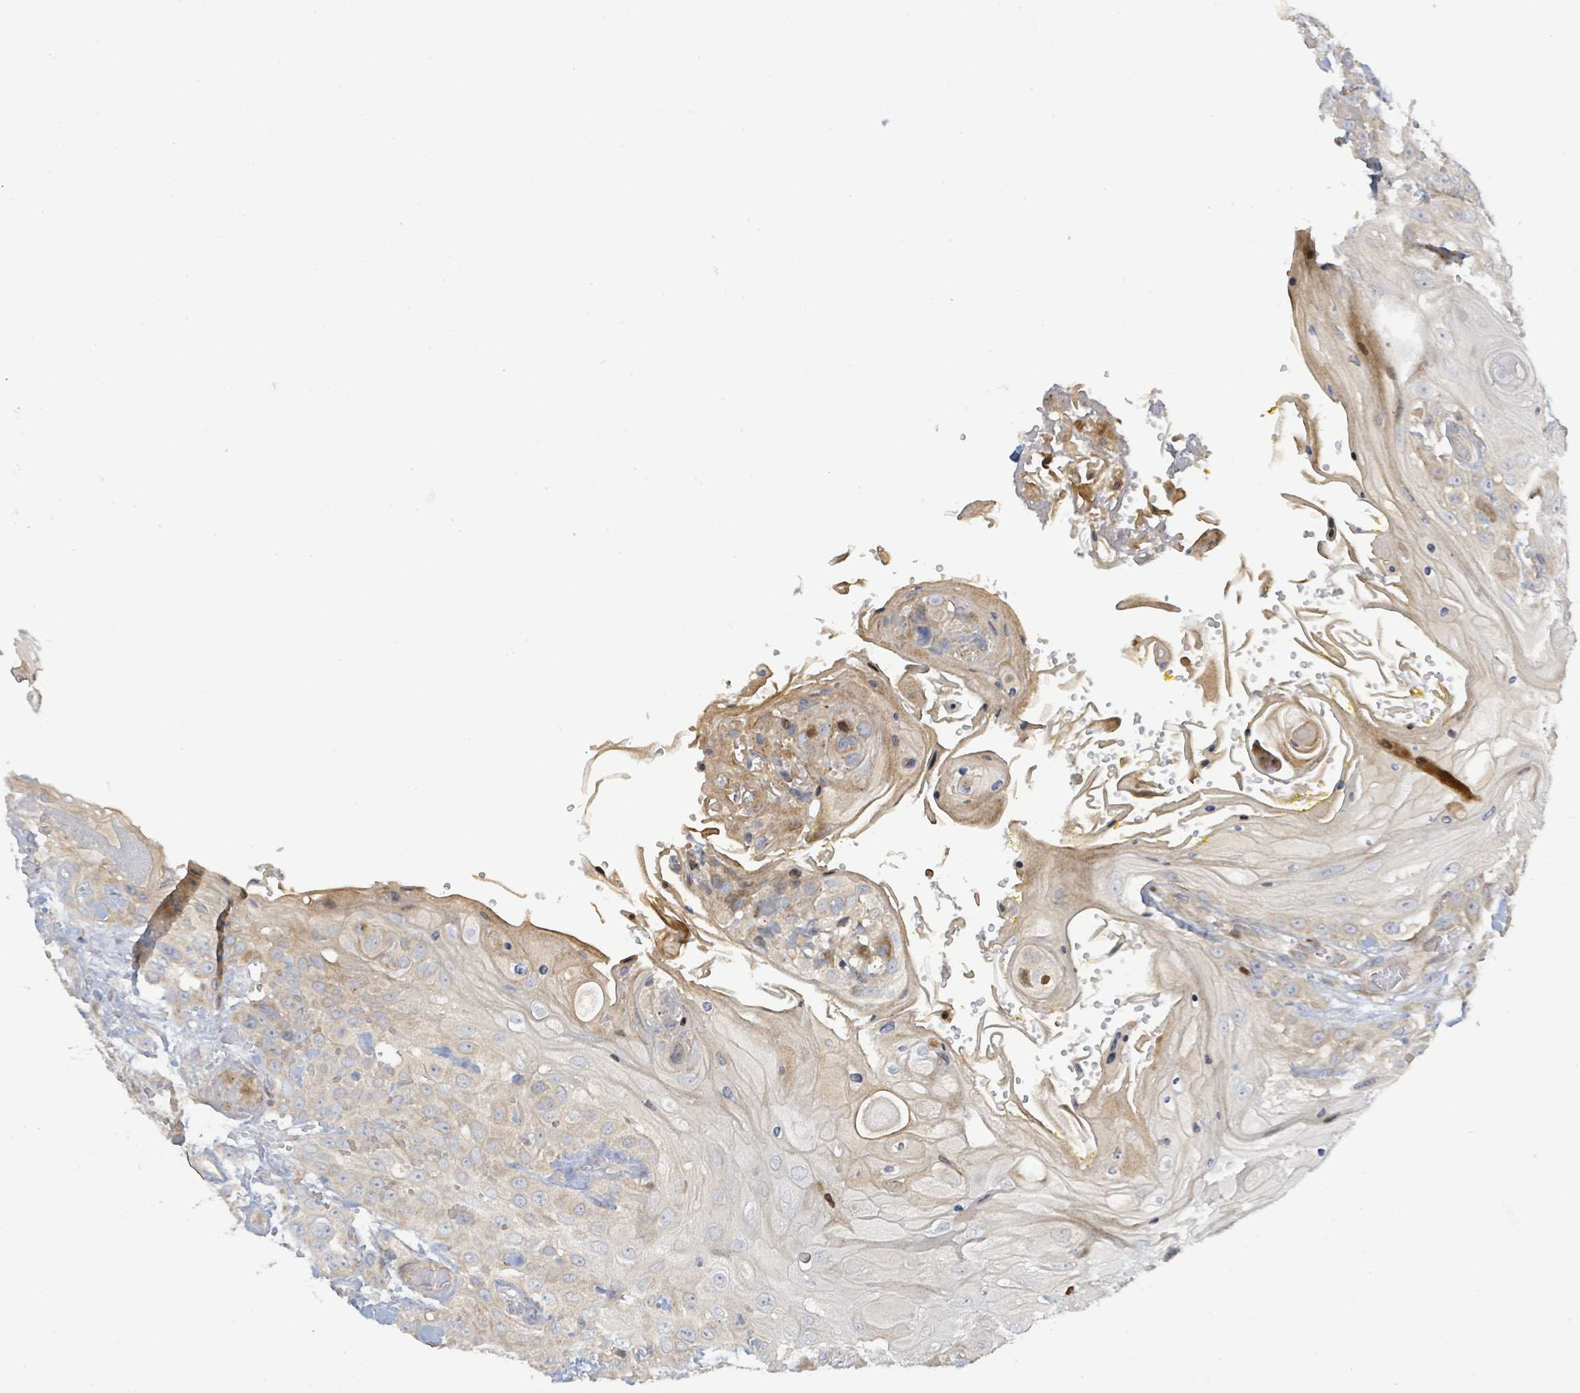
{"staining": {"intensity": "moderate", "quantity": "<25%", "location": "cytoplasmic/membranous"}, "tissue": "head and neck cancer", "cell_type": "Tumor cells", "image_type": "cancer", "snomed": [{"axis": "morphology", "description": "Squamous cell carcinoma, NOS"}, {"axis": "topography", "description": "Head-Neck"}], "caption": "Squamous cell carcinoma (head and neck) was stained to show a protein in brown. There is low levels of moderate cytoplasmic/membranous staining in approximately <25% of tumor cells.", "gene": "CFAP210", "patient": {"sex": "female", "age": 43}}